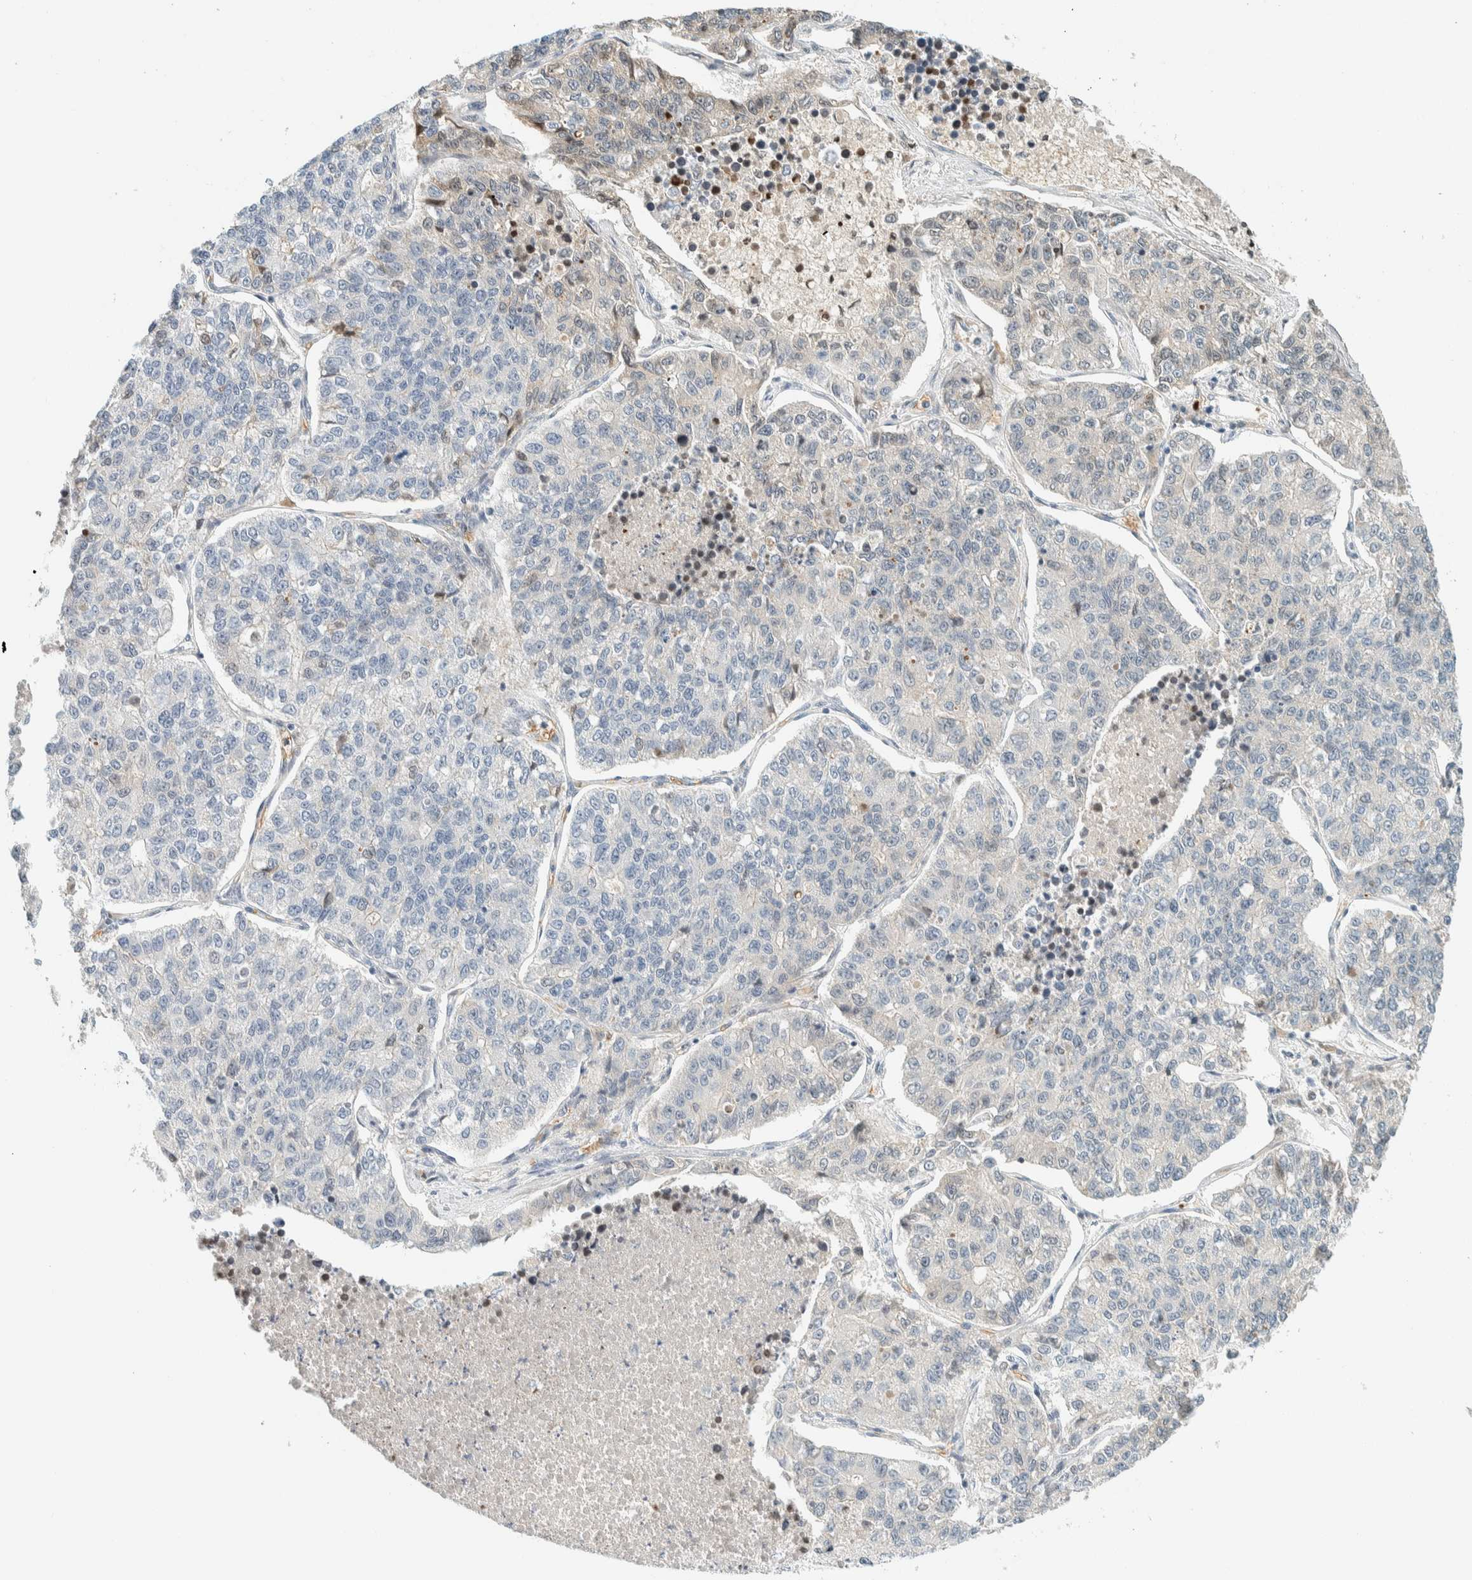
{"staining": {"intensity": "negative", "quantity": "none", "location": "none"}, "tissue": "lung cancer", "cell_type": "Tumor cells", "image_type": "cancer", "snomed": [{"axis": "morphology", "description": "Adenocarcinoma, NOS"}, {"axis": "topography", "description": "Lung"}], "caption": "IHC of lung cancer reveals no positivity in tumor cells. The staining was performed using DAB (3,3'-diaminobenzidine) to visualize the protein expression in brown, while the nuclei were stained in blue with hematoxylin (Magnification: 20x).", "gene": "TSTD2", "patient": {"sex": "male", "age": 49}}